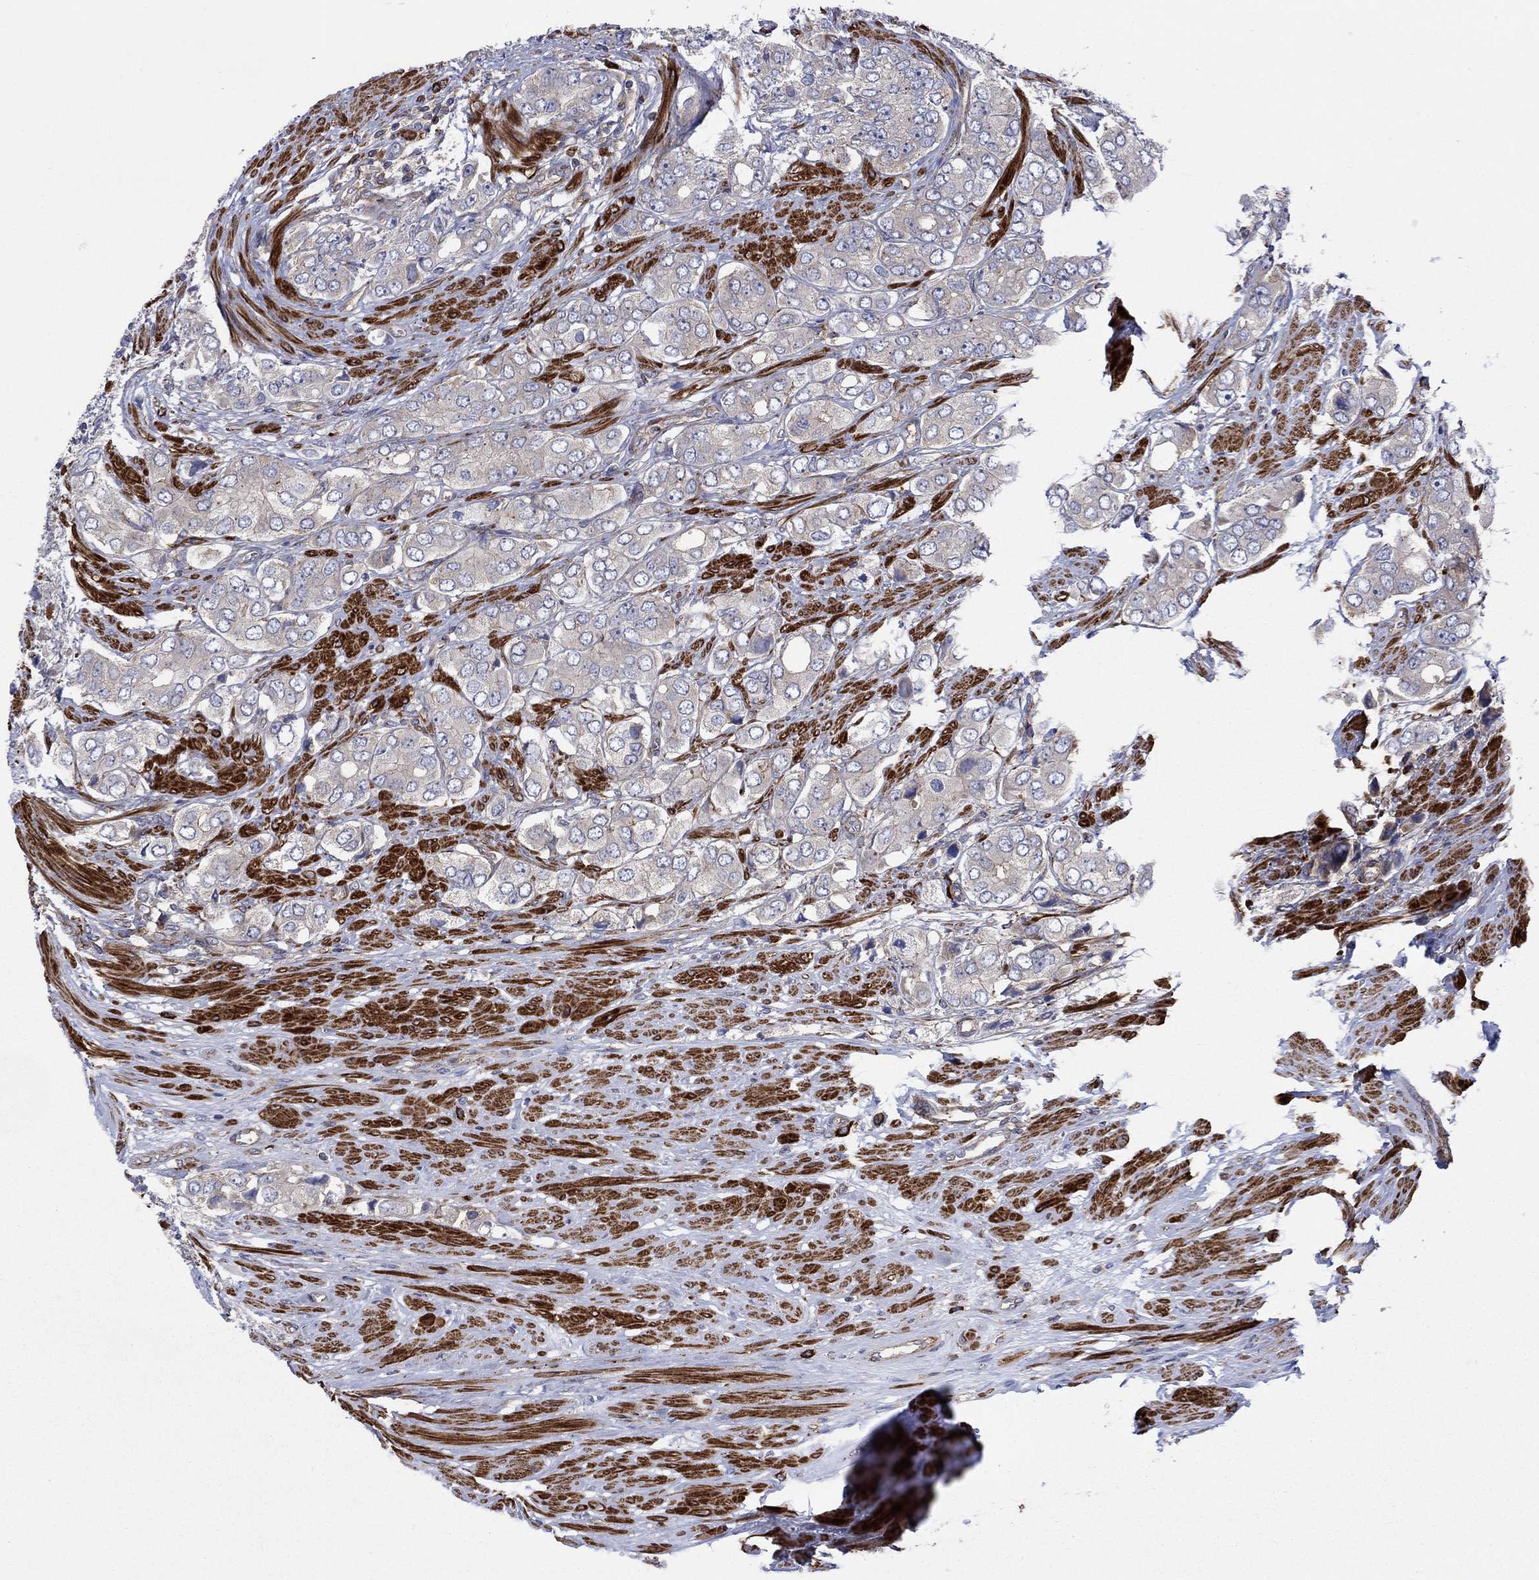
{"staining": {"intensity": "negative", "quantity": "none", "location": "none"}, "tissue": "prostate cancer", "cell_type": "Tumor cells", "image_type": "cancer", "snomed": [{"axis": "morphology", "description": "Adenocarcinoma, Low grade"}, {"axis": "topography", "description": "Prostate"}], "caption": "IHC of prostate cancer (adenocarcinoma (low-grade)) reveals no positivity in tumor cells.", "gene": "PAG1", "patient": {"sex": "male", "age": 69}}